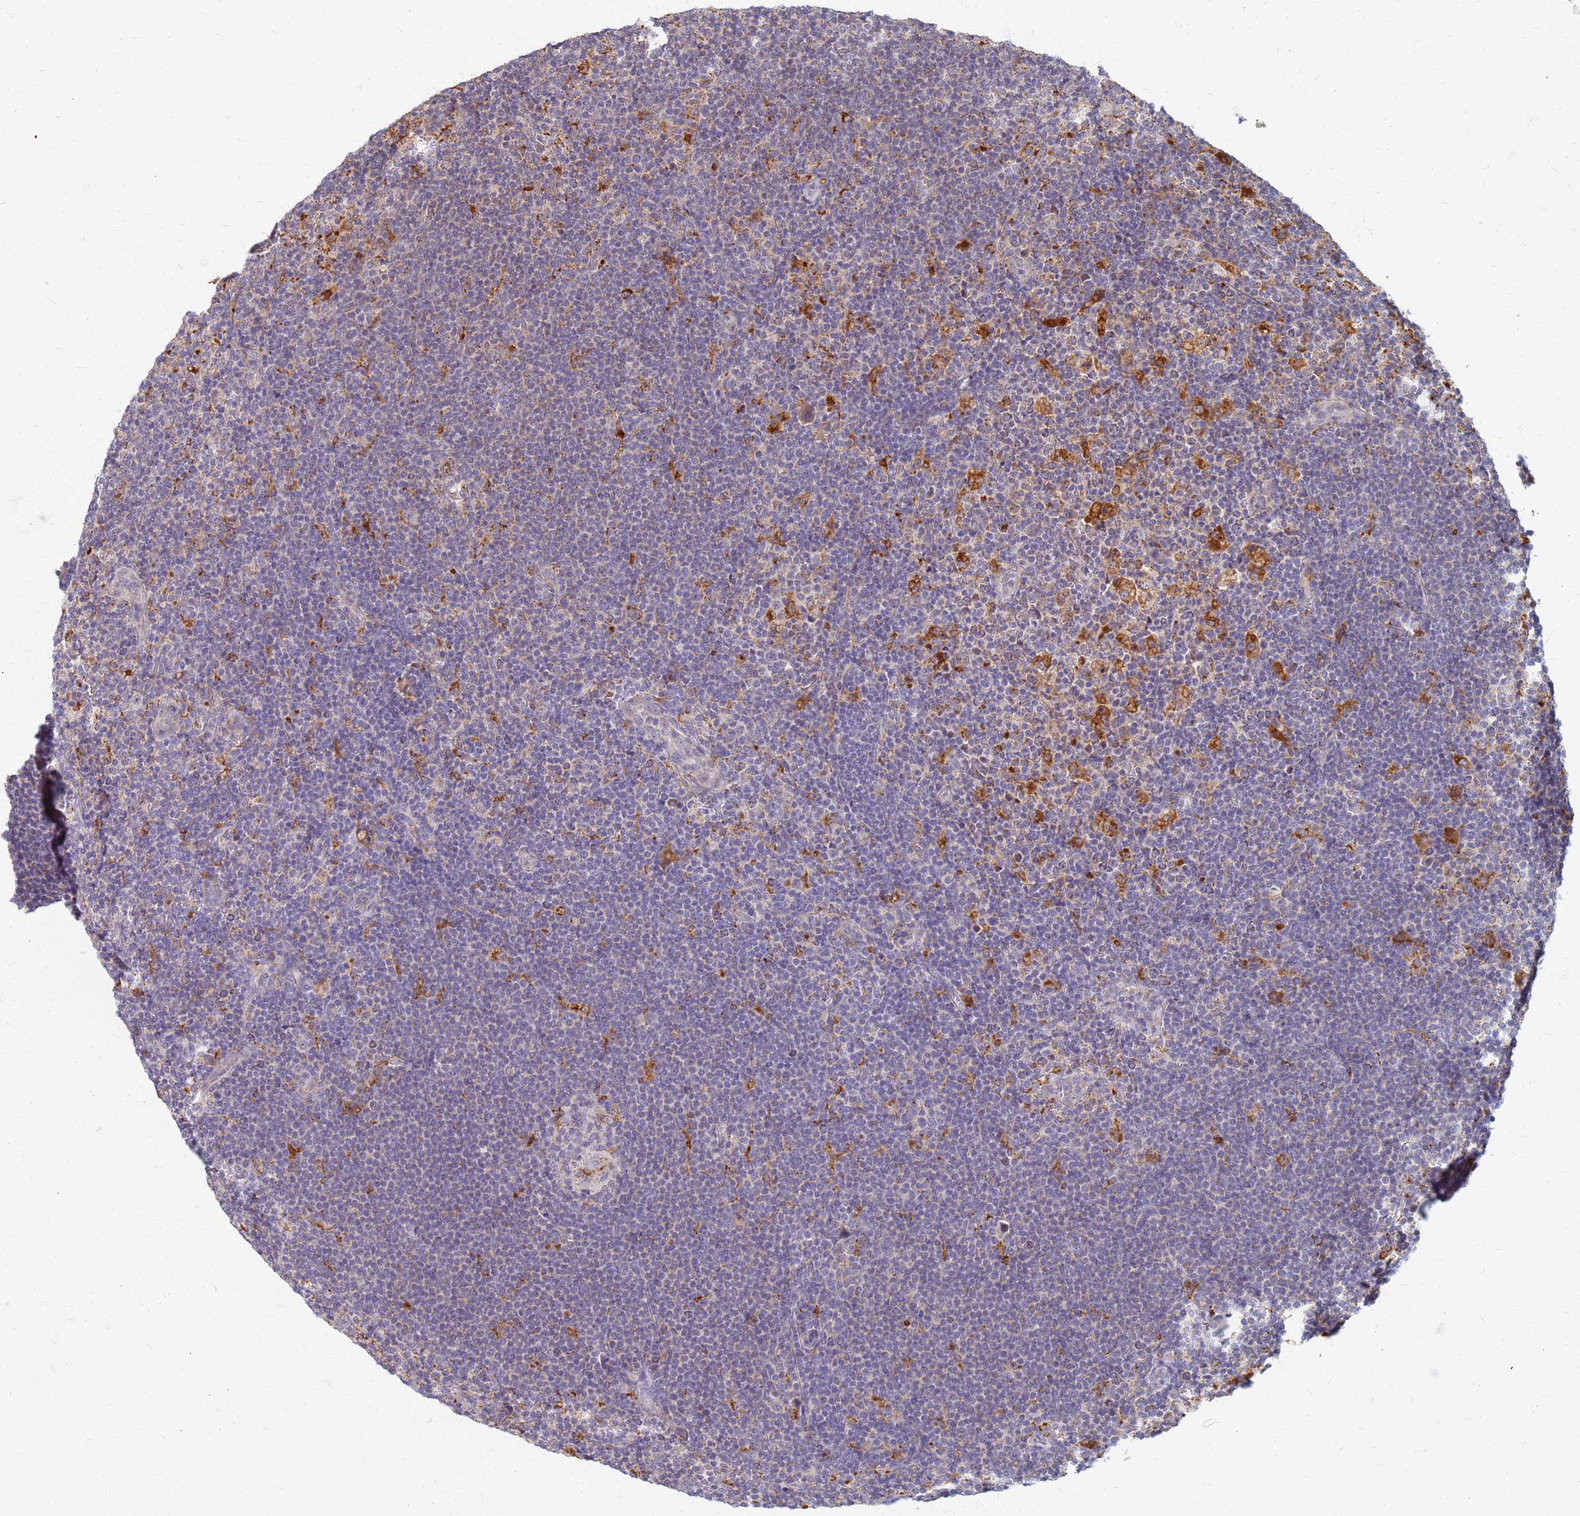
{"staining": {"intensity": "moderate", "quantity": "<25%", "location": "cytoplasmic/membranous"}, "tissue": "lymphoma", "cell_type": "Tumor cells", "image_type": "cancer", "snomed": [{"axis": "morphology", "description": "Hodgkin's disease, NOS"}, {"axis": "topography", "description": "Lymph node"}], "caption": "Lymphoma was stained to show a protein in brown. There is low levels of moderate cytoplasmic/membranous positivity in approximately <25% of tumor cells. Ihc stains the protein in brown and the nuclei are stained blue.", "gene": "ATP6V1E1", "patient": {"sex": "female", "age": 57}}